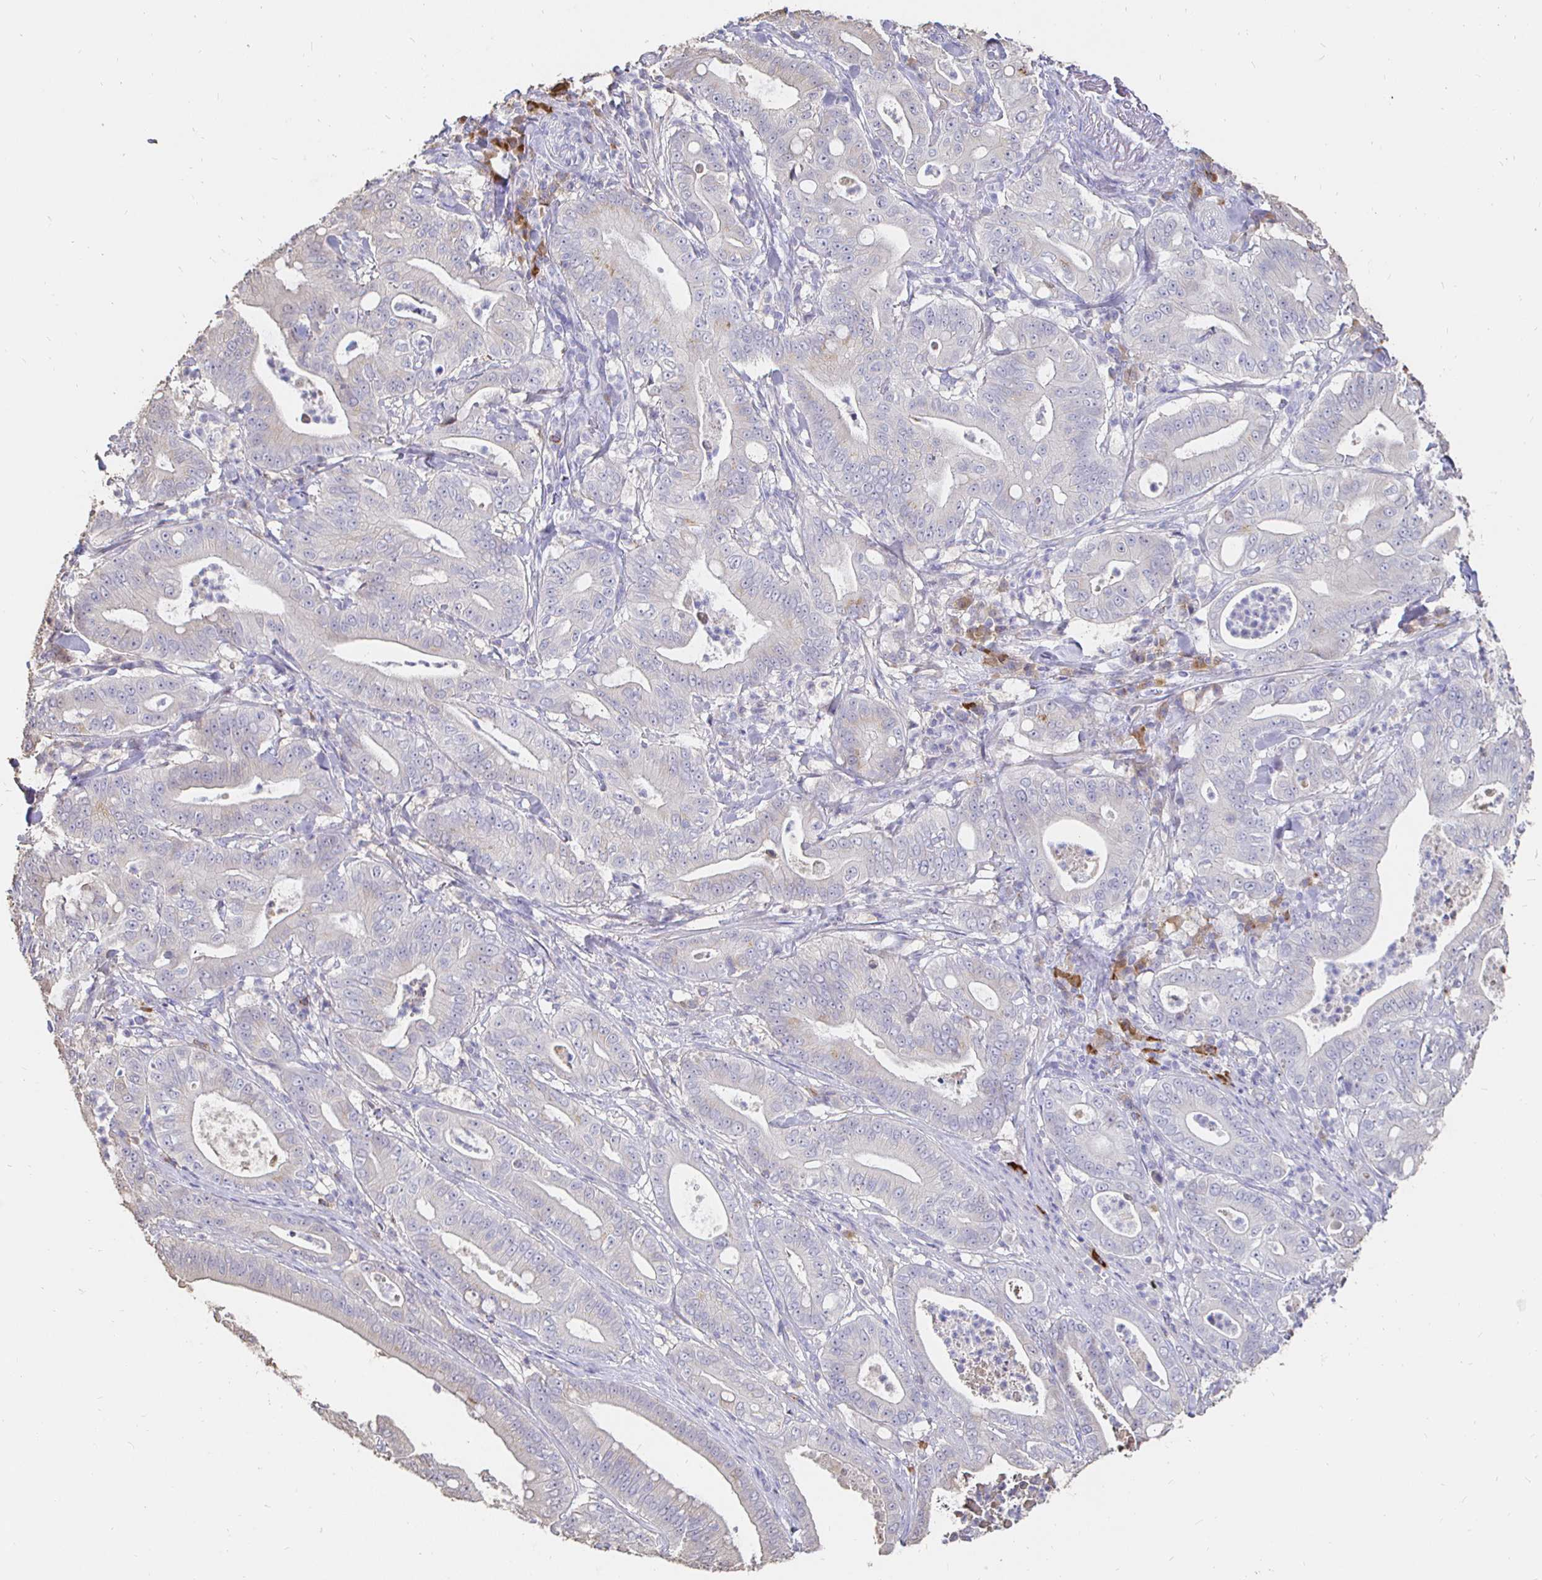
{"staining": {"intensity": "negative", "quantity": "none", "location": "none"}, "tissue": "pancreatic cancer", "cell_type": "Tumor cells", "image_type": "cancer", "snomed": [{"axis": "morphology", "description": "Adenocarcinoma, NOS"}, {"axis": "topography", "description": "Pancreas"}], "caption": "The photomicrograph shows no staining of tumor cells in pancreatic cancer.", "gene": "CXCR3", "patient": {"sex": "male", "age": 71}}